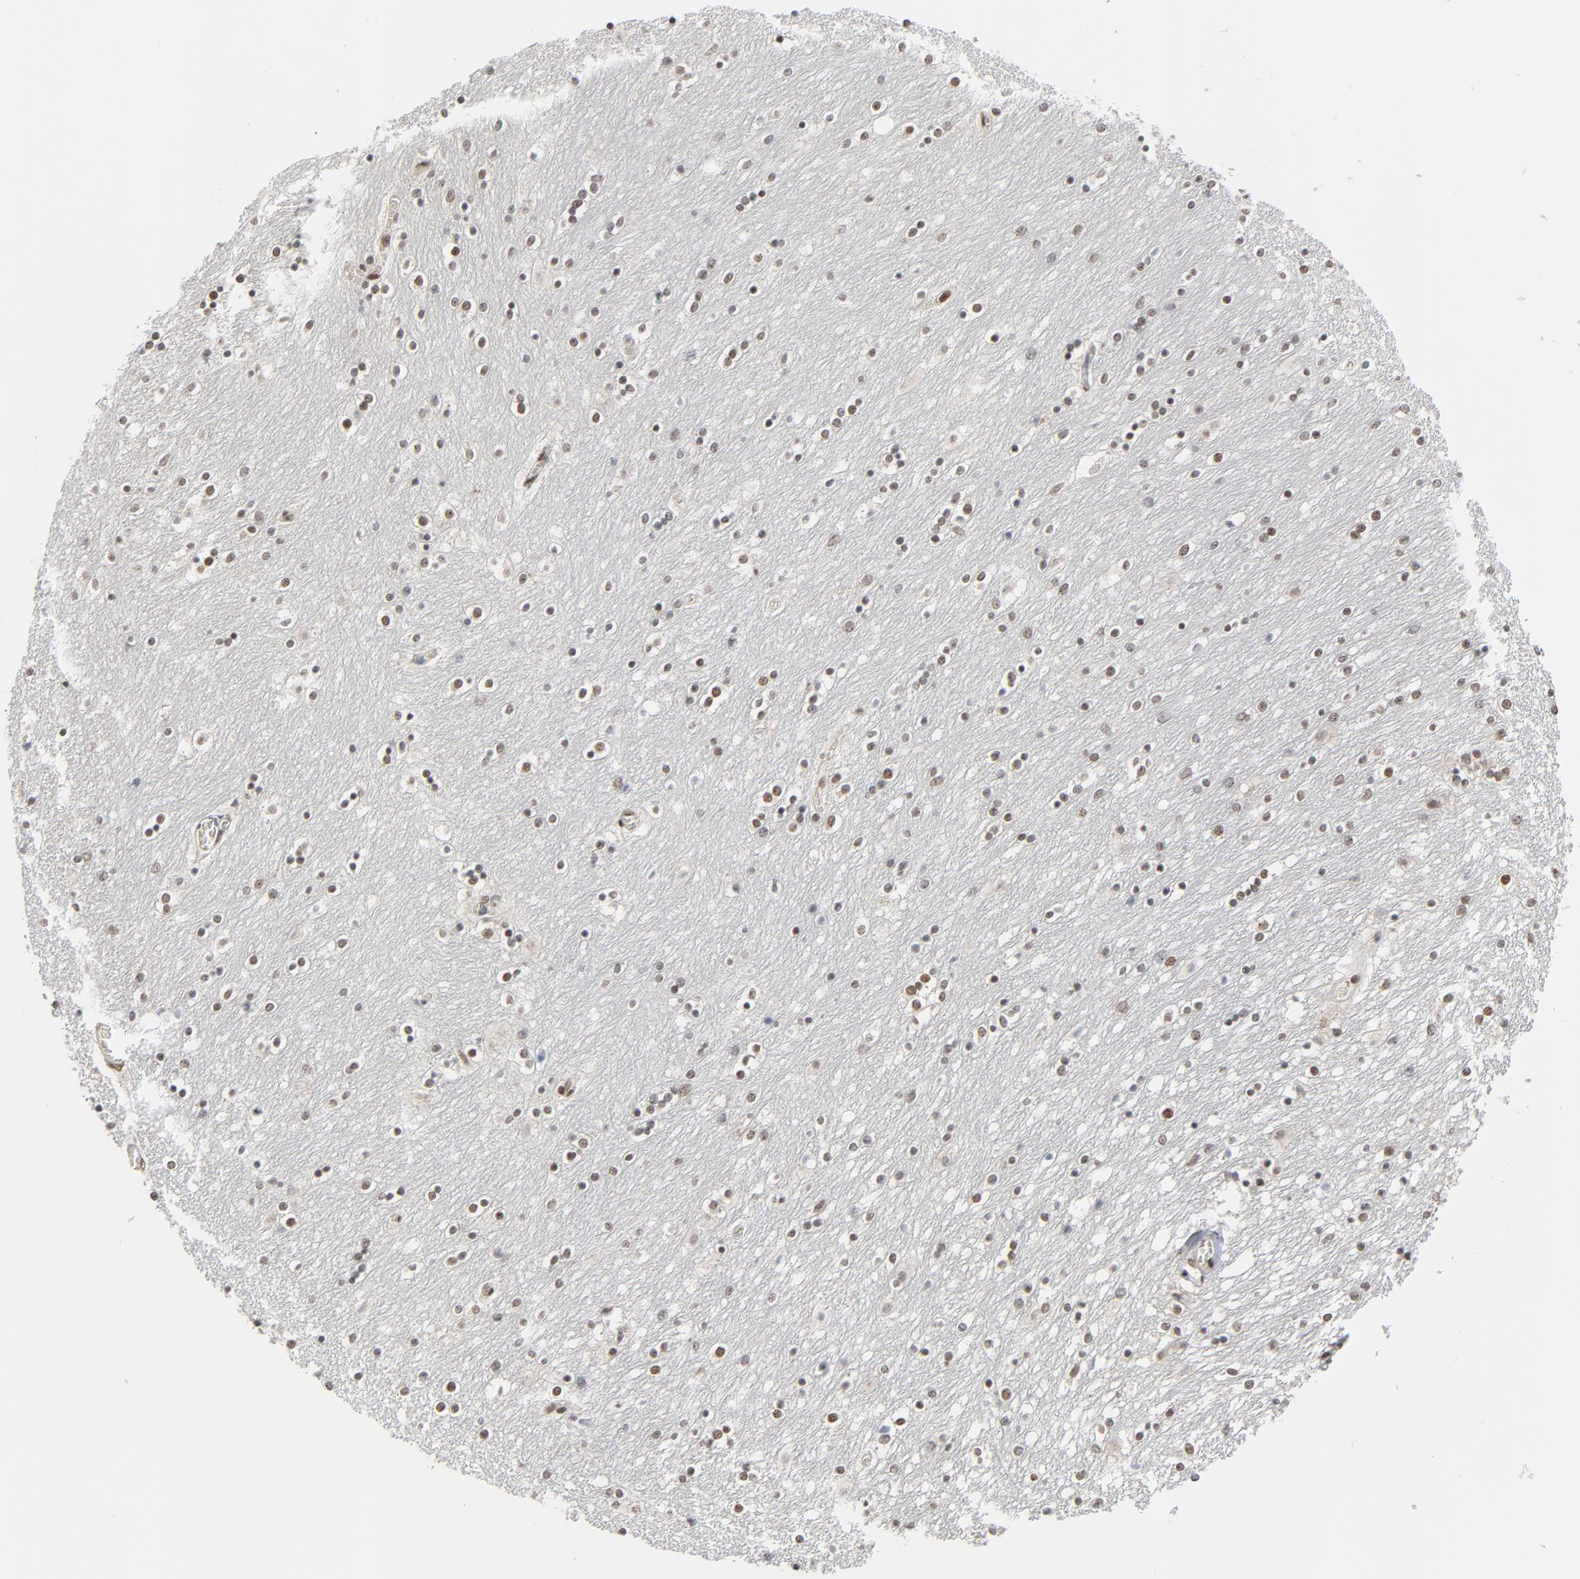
{"staining": {"intensity": "moderate", "quantity": ">75%", "location": "nuclear"}, "tissue": "caudate", "cell_type": "Glial cells", "image_type": "normal", "snomed": [{"axis": "morphology", "description": "Normal tissue, NOS"}, {"axis": "topography", "description": "Lateral ventricle wall"}], "caption": "Normal caudate demonstrates moderate nuclear staining in approximately >75% of glial cells (DAB = brown stain, brightfield microscopy at high magnification)..", "gene": "CUX1", "patient": {"sex": "female", "age": 54}}